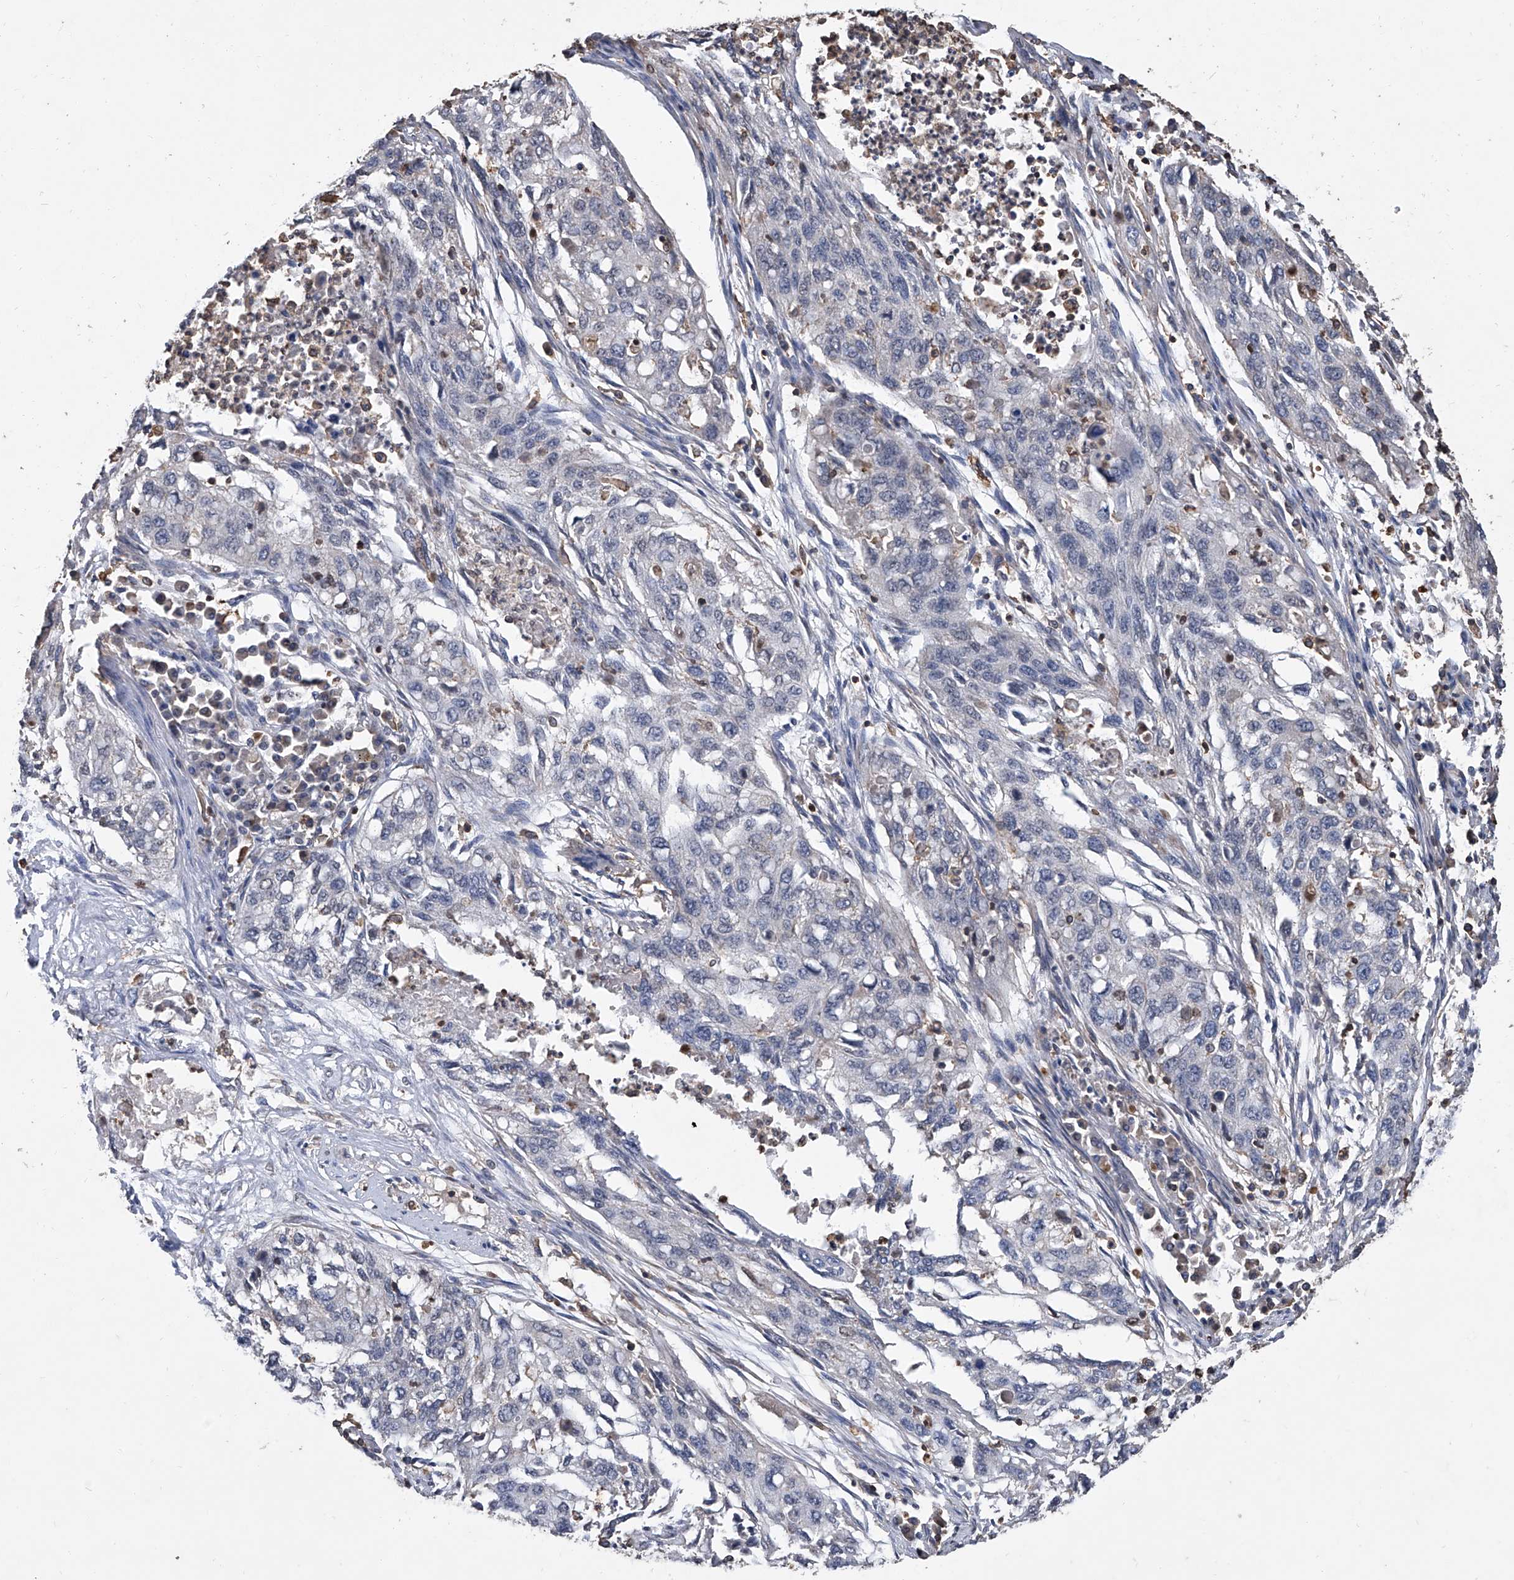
{"staining": {"intensity": "negative", "quantity": "none", "location": "none"}, "tissue": "lung cancer", "cell_type": "Tumor cells", "image_type": "cancer", "snomed": [{"axis": "morphology", "description": "Squamous cell carcinoma, NOS"}, {"axis": "topography", "description": "Lung"}], "caption": "There is no significant staining in tumor cells of lung cancer (squamous cell carcinoma).", "gene": "GPT", "patient": {"sex": "female", "age": 63}}